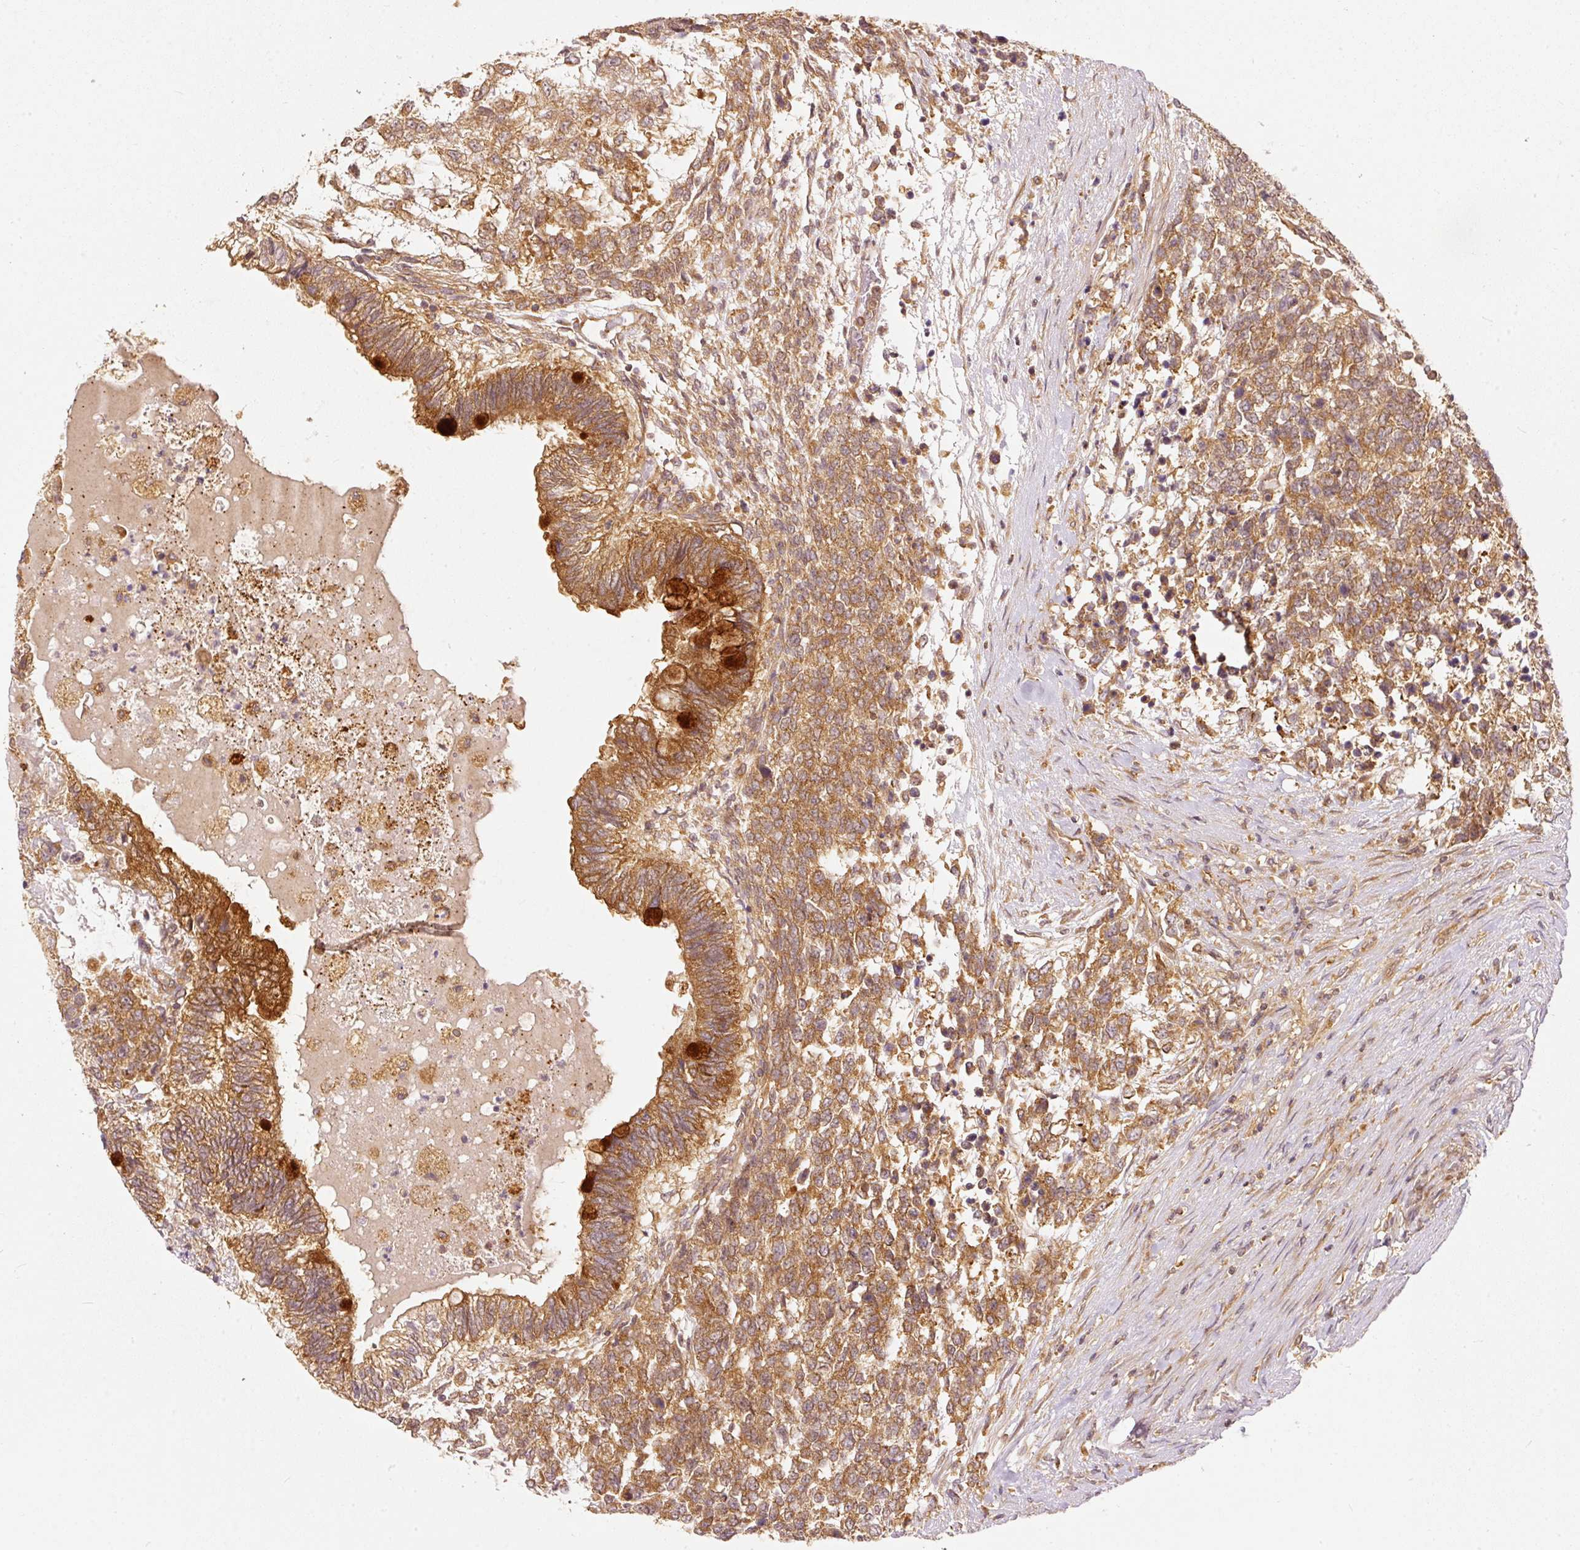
{"staining": {"intensity": "moderate", "quantity": ">75%", "location": "cytoplasmic/membranous"}, "tissue": "testis cancer", "cell_type": "Tumor cells", "image_type": "cancer", "snomed": [{"axis": "morphology", "description": "Carcinoma, Embryonal, NOS"}, {"axis": "topography", "description": "Testis"}], "caption": "Testis cancer (embryonal carcinoma) tissue exhibits moderate cytoplasmic/membranous positivity in approximately >75% of tumor cells, visualized by immunohistochemistry.", "gene": "EIF3B", "patient": {"sex": "male", "age": 23}}